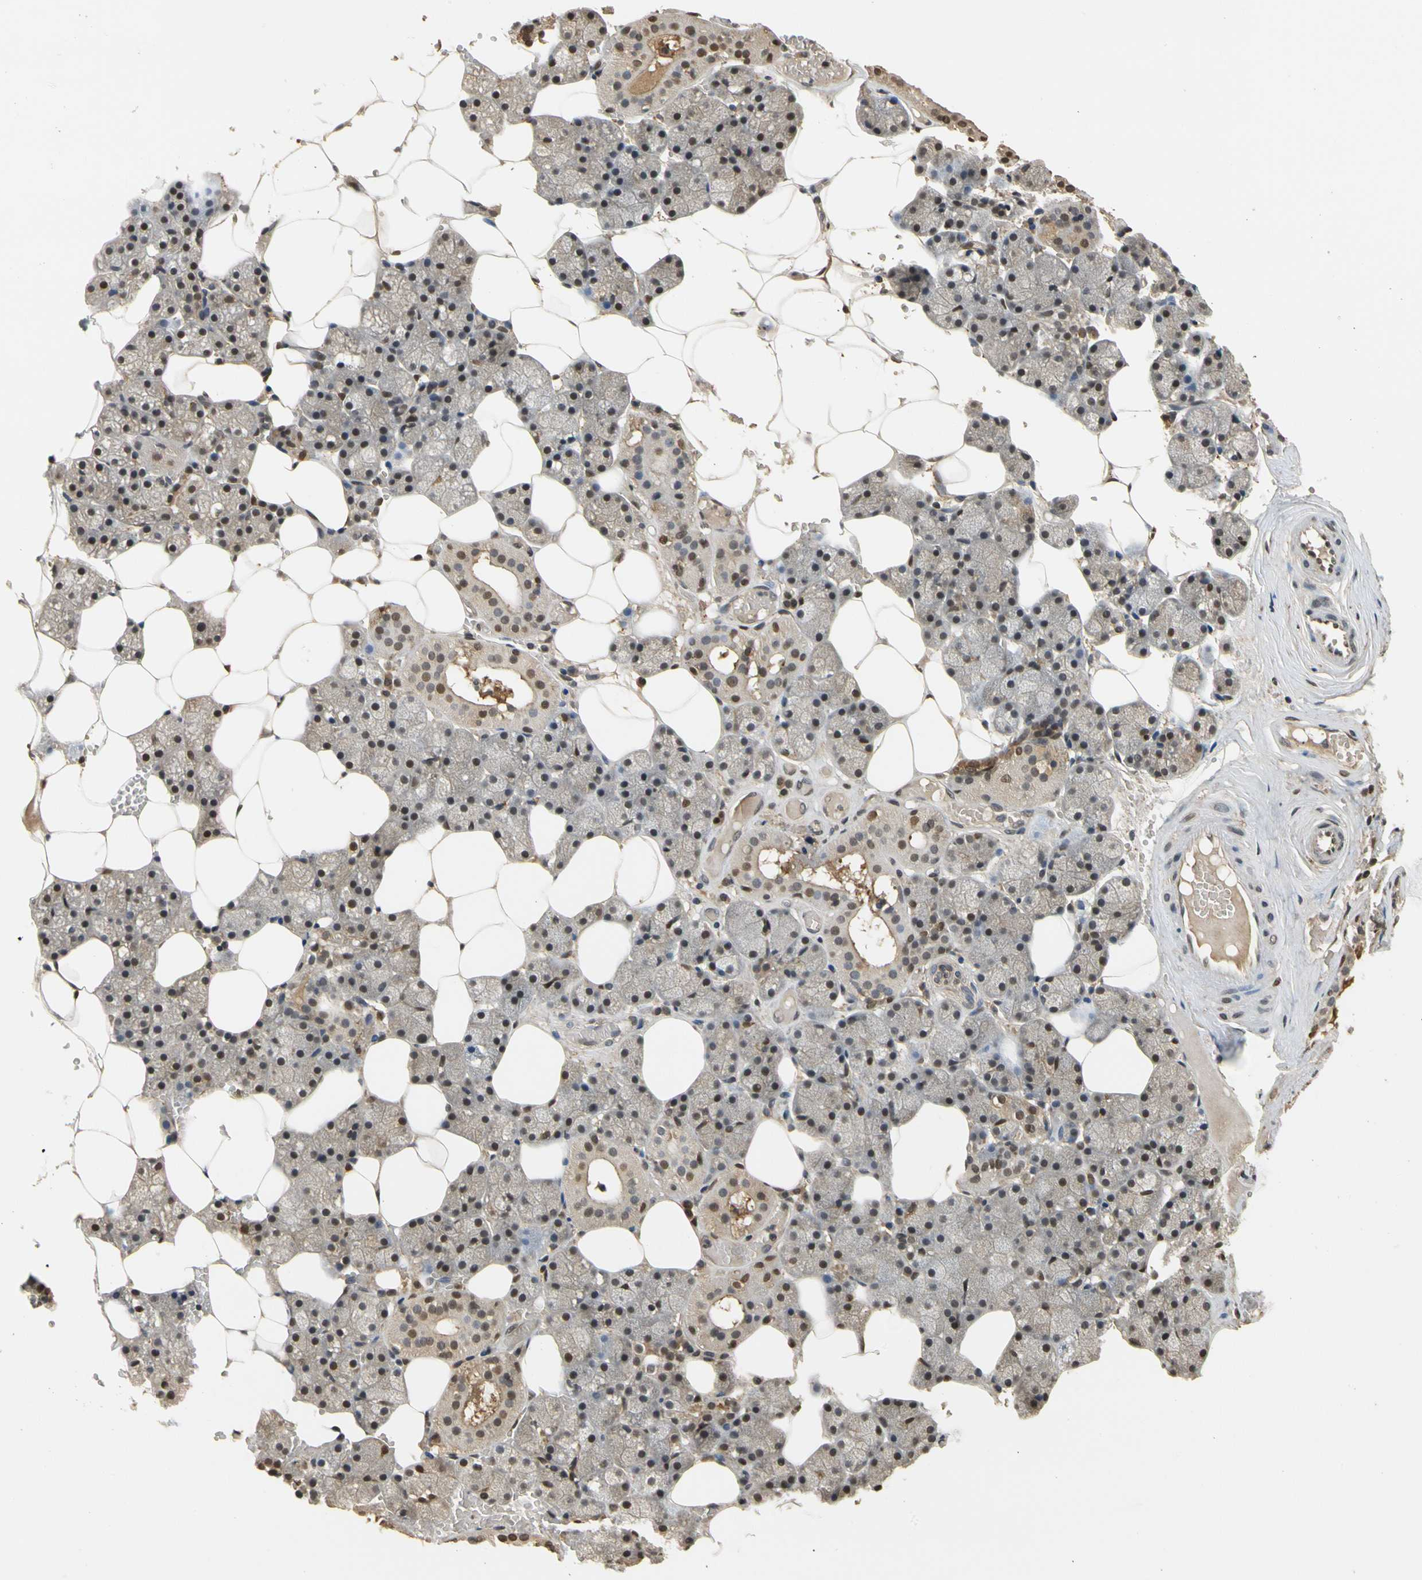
{"staining": {"intensity": "weak", "quantity": ">75%", "location": "cytoplasmic/membranous,nuclear"}, "tissue": "salivary gland", "cell_type": "Glandular cells", "image_type": "normal", "snomed": [{"axis": "morphology", "description": "Normal tissue, NOS"}, {"axis": "topography", "description": "Salivary gland"}], "caption": "Immunohistochemical staining of unremarkable human salivary gland displays >75% levels of weak cytoplasmic/membranous,nuclear protein positivity in approximately >75% of glandular cells. Ihc stains the protein in brown and the nuclei are stained blue.", "gene": "SOD1", "patient": {"sex": "male", "age": 62}}